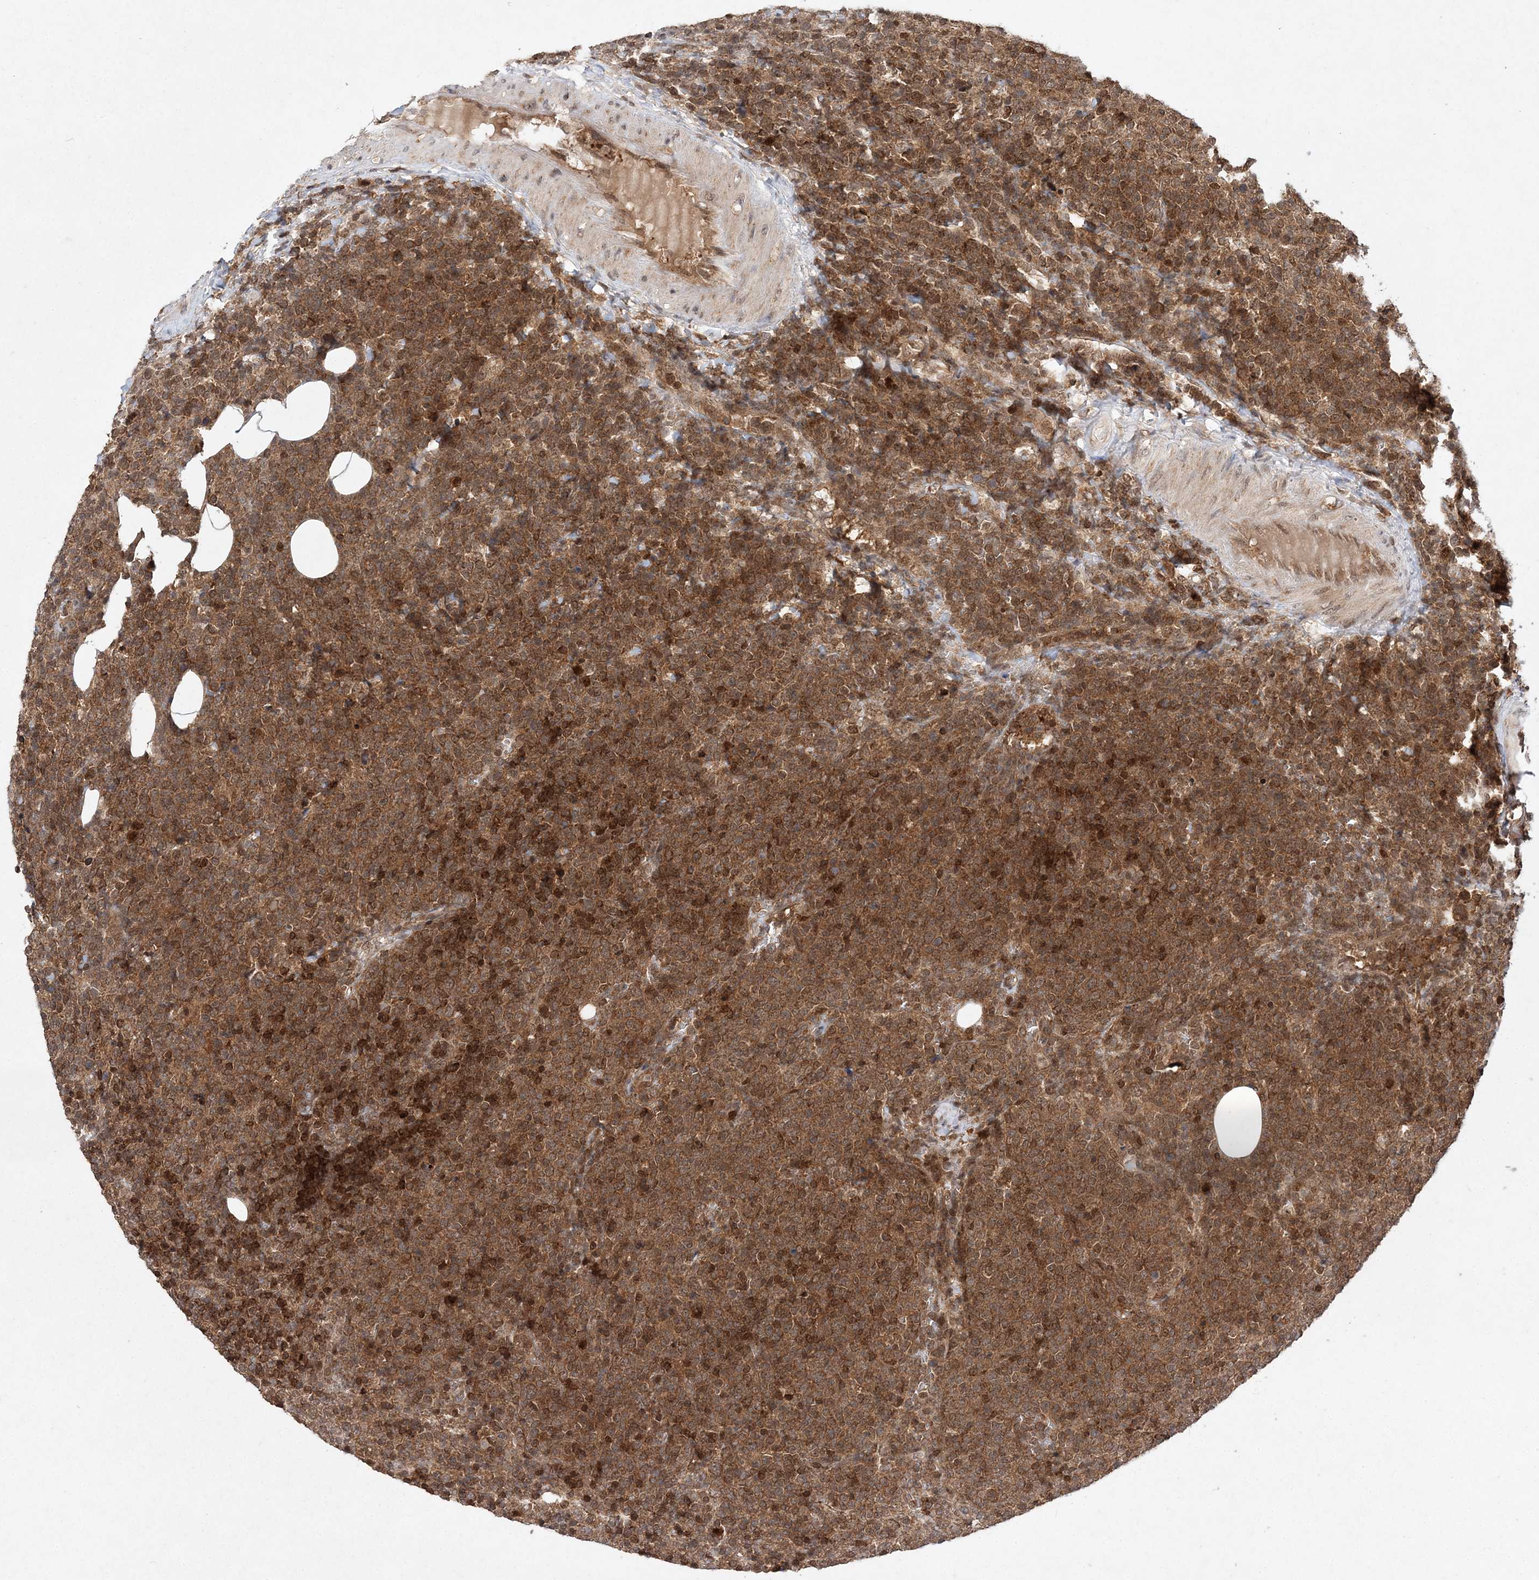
{"staining": {"intensity": "moderate", "quantity": ">75%", "location": "cytoplasmic/membranous,nuclear"}, "tissue": "lymphoma", "cell_type": "Tumor cells", "image_type": "cancer", "snomed": [{"axis": "morphology", "description": "Malignant lymphoma, non-Hodgkin's type, High grade"}, {"axis": "topography", "description": "Lymph node"}], "caption": "Protein analysis of malignant lymphoma, non-Hodgkin's type (high-grade) tissue exhibits moderate cytoplasmic/membranous and nuclear positivity in about >75% of tumor cells. (brown staining indicates protein expression, while blue staining denotes nuclei).", "gene": "NIF3L1", "patient": {"sex": "male", "age": 61}}